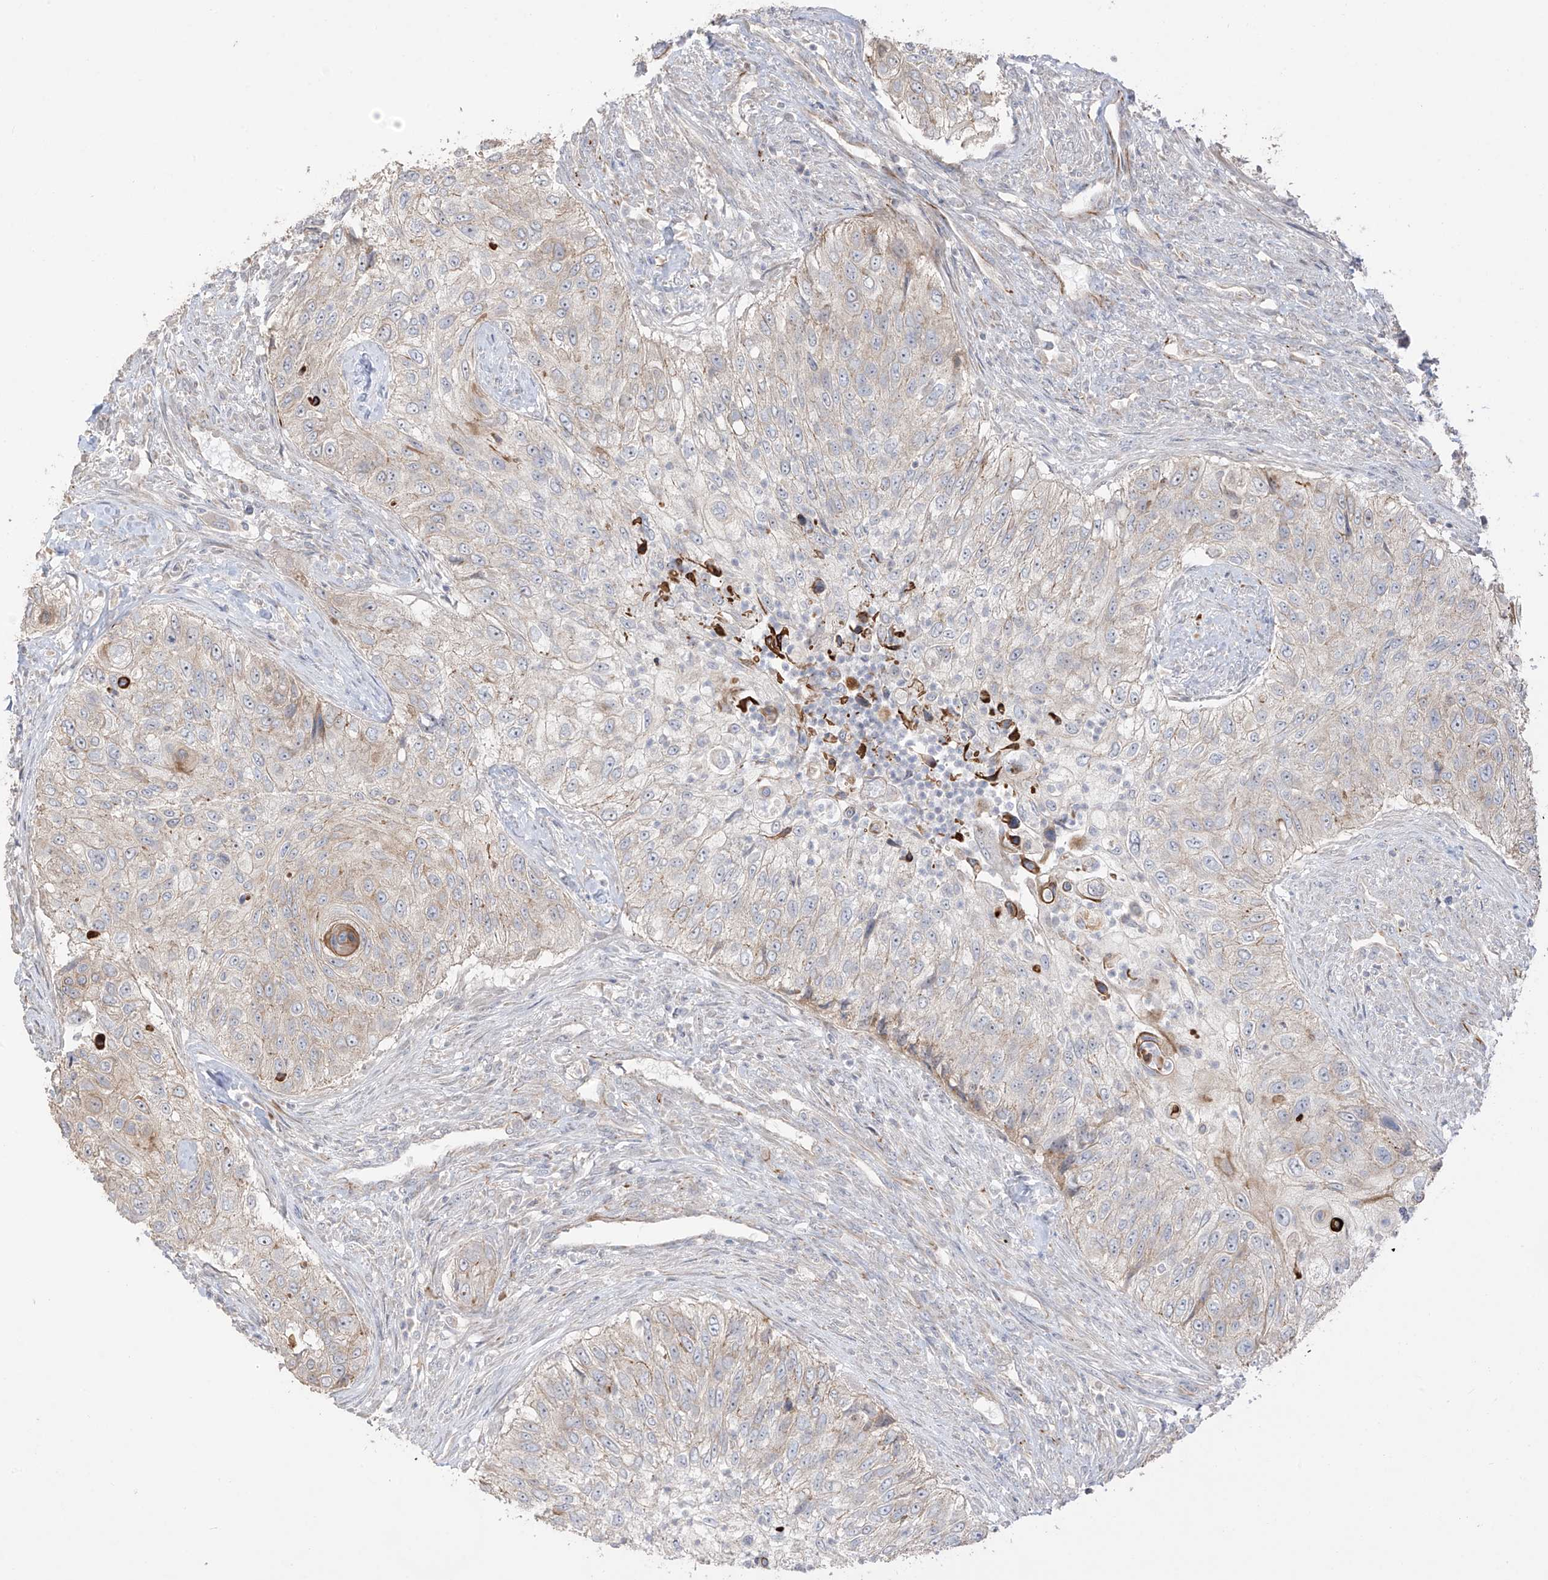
{"staining": {"intensity": "weak", "quantity": "<25%", "location": "cytoplasmic/membranous"}, "tissue": "urothelial cancer", "cell_type": "Tumor cells", "image_type": "cancer", "snomed": [{"axis": "morphology", "description": "Urothelial carcinoma, High grade"}, {"axis": "topography", "description": "Urinary bladder"}], "caption": "The photomicrograph displays no staining of tumor cells in high-grade urothelial carcinoma.", "gene": "DCDC2", "patient": {"sex": "female", "age": 60}}